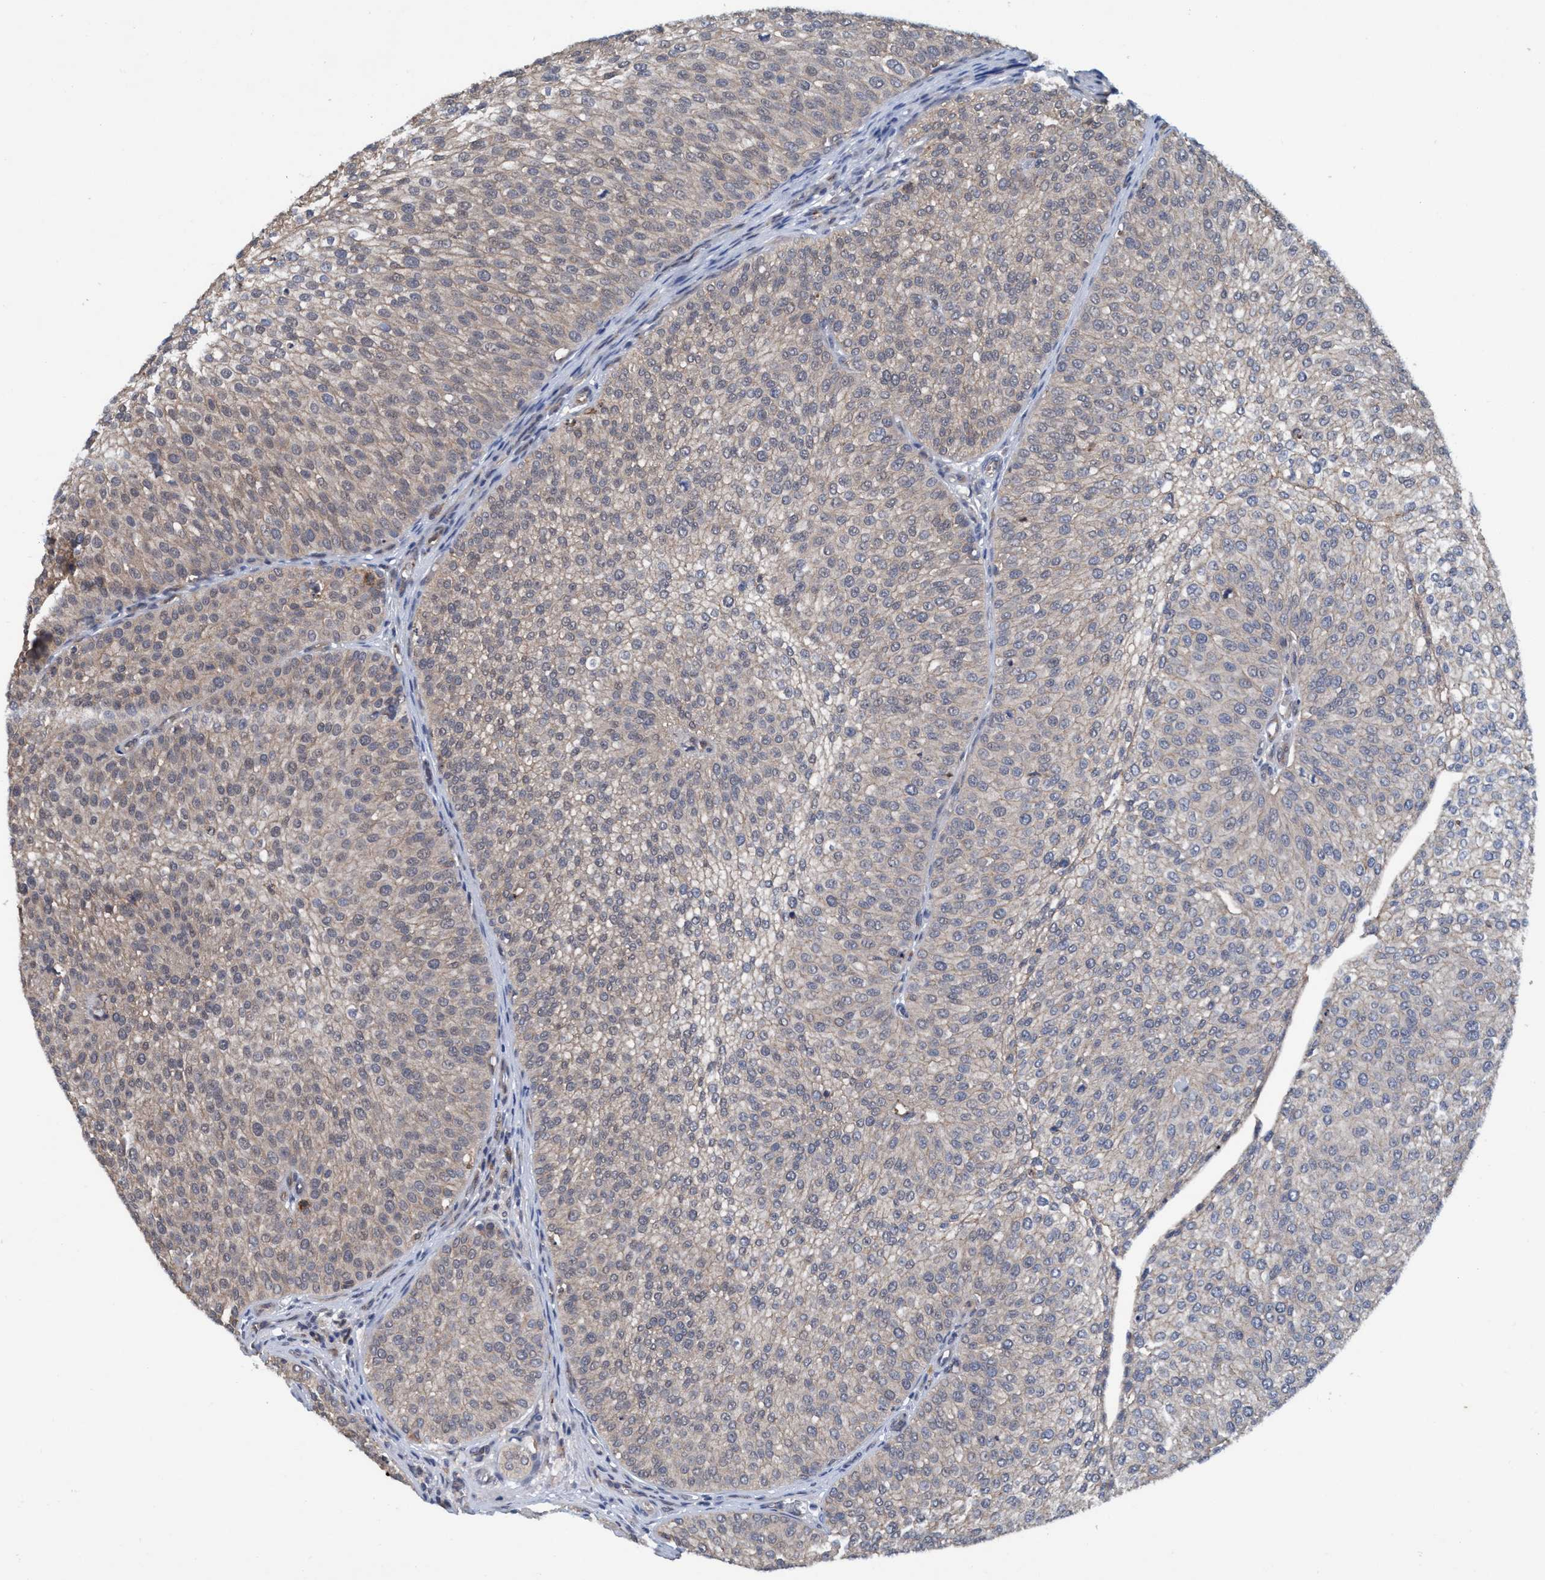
{"staining": {"intensity": "weak", "quantity": "<25%", "location": "cytoplasmic/membranous"}, "tissue": "urothelial cancer", "cell_type": "Tumor cells", "image_type": "cancer", "snomed": [{"axis": "morphology", "description": "Urothelial carcinoma, Low grade"}, {"axis": "topography", "description": "Smooth muscle"}, {"axis": "topography", "description": "Urinary bladder"}], "caption": "Immunohistochemical staining of urothelial cancer exhibits no significant staining in tumor cells.", "gene": "TRIM65", "patient": {"sex": "male", "age": 60}}